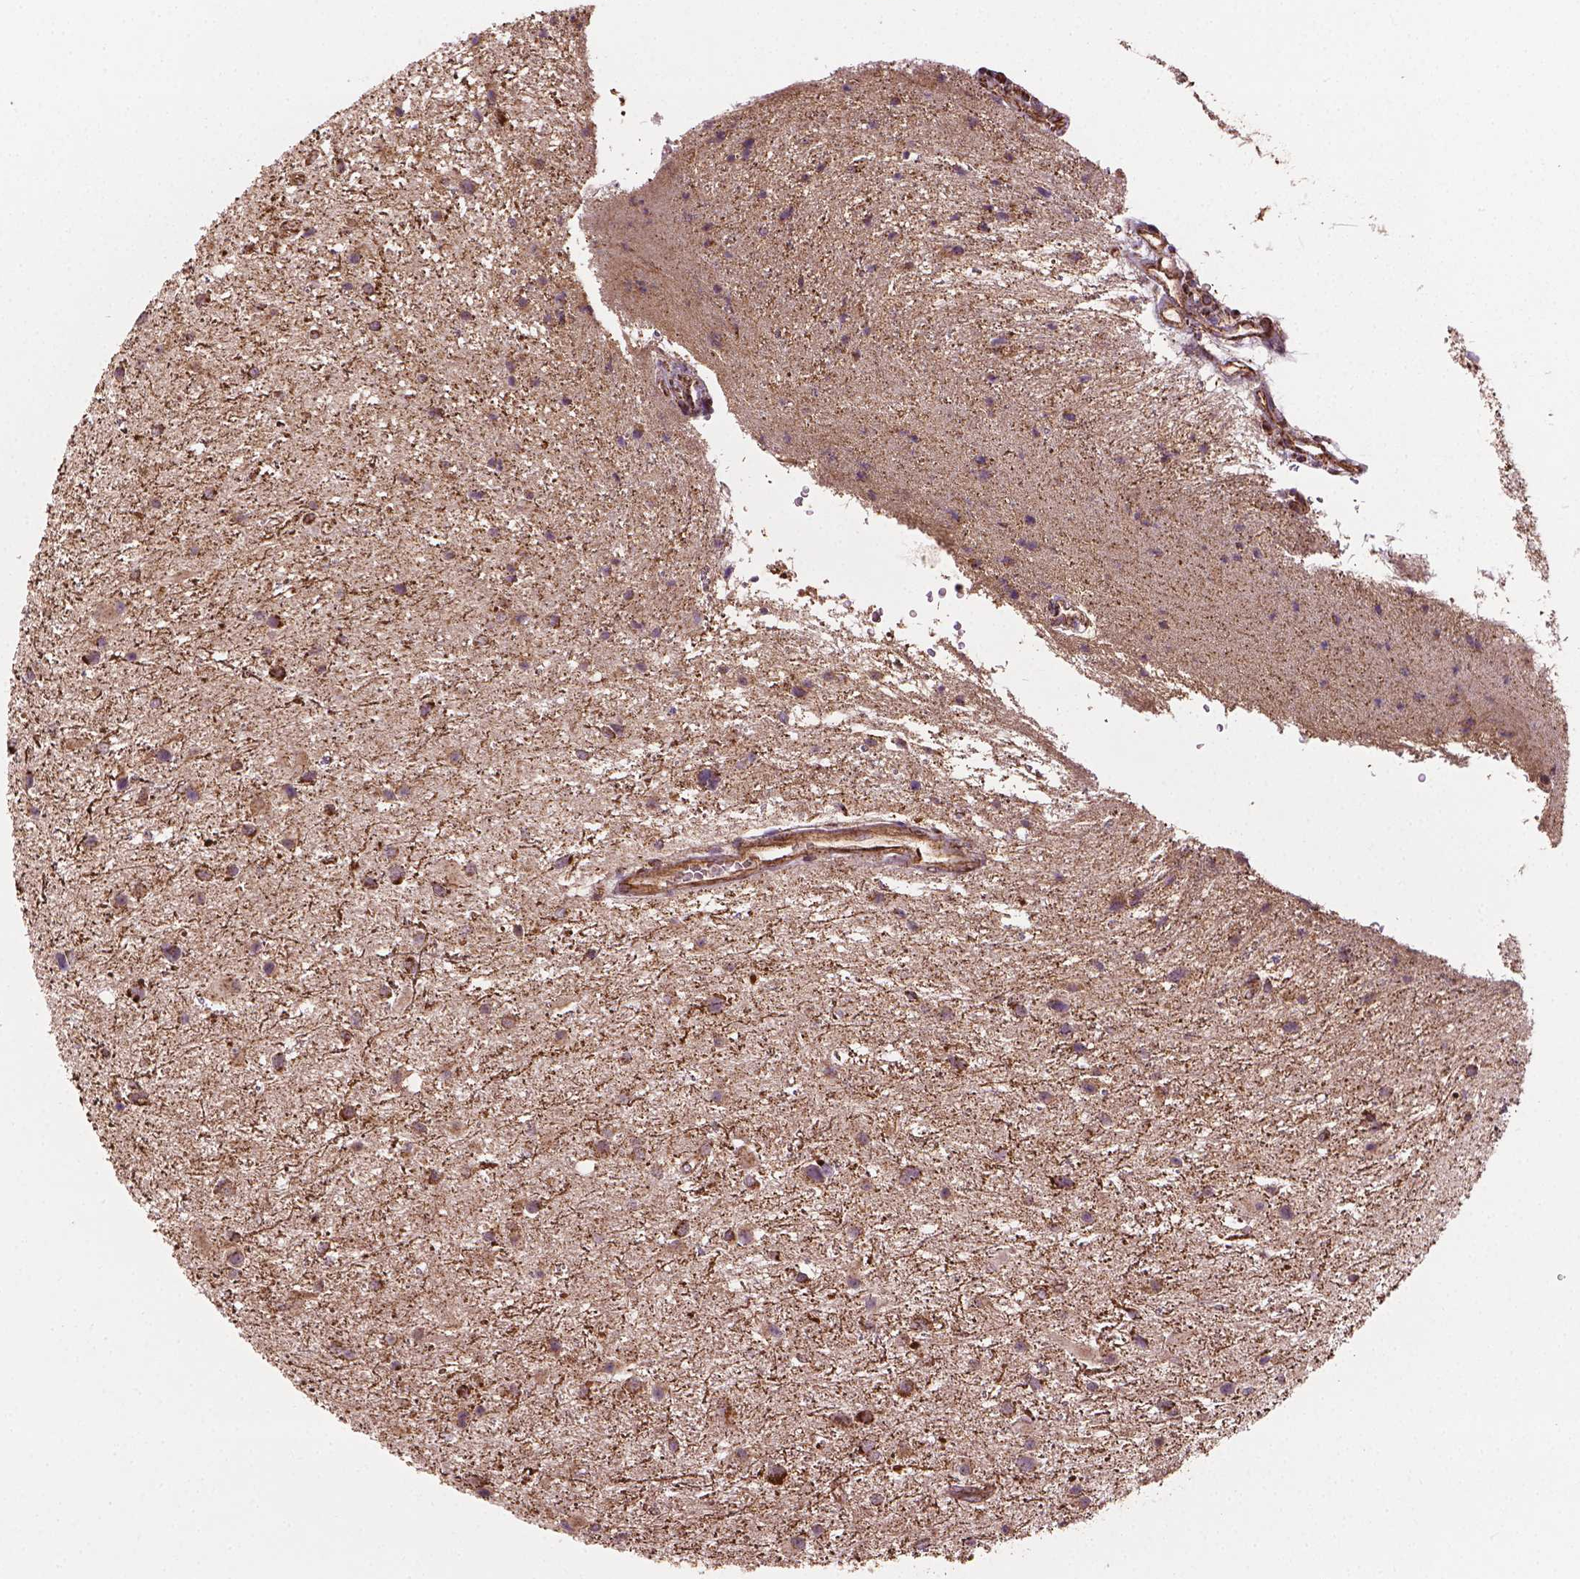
{"staining": {"intensity": "weak", "quantity": ">75%", "location": "cytoplasmic/membranous"}, "tissue": "glioma", "cell_type": "Tumor cells", "image_type": "cancer", "snomed": [{"axis": "morphology", "description": "Glioma, malignant, Low grade"}, {"axis": "topography", "description": "Brain"}], "caption": "Brown immunohistochemical staining in glioma exhibits weak cytoplasmic/membranous positivity in approximately >75% of tumor cells. (Brightfield microscopy of DAB IHC at high magnification).", "gene": "HS3ST3A1", "patient": {"sex": "female", "age": 32}}